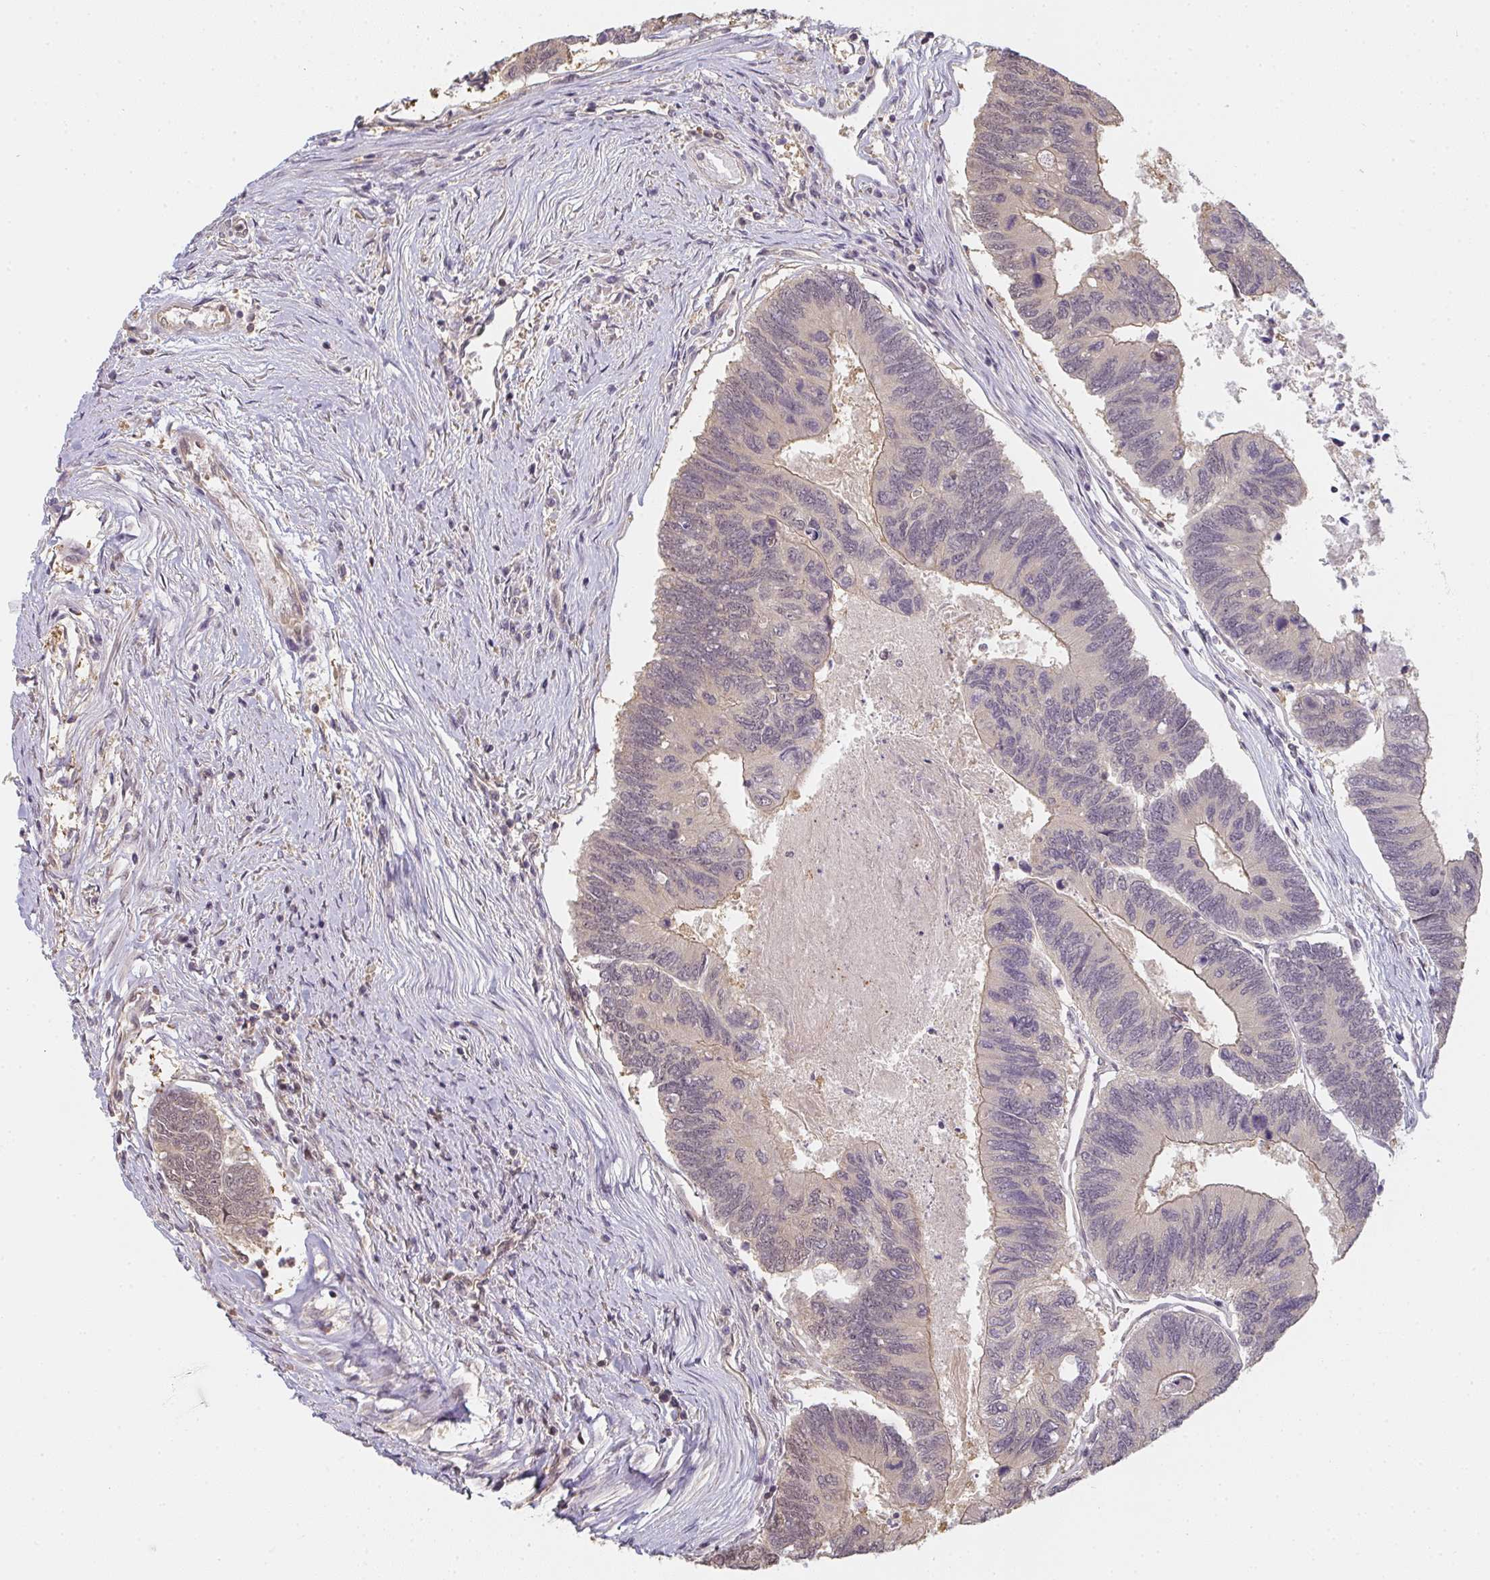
{"staining": {"intensity": "weak", "quantity": "<25%", "location": "nuclear"}, "tissue": "colorectal cancer", "cell_type": "Tumor cells", "image_type": "cancer", "snomed": [{"axis": "morphology", "description": "Adenocarcinoma, NOS"}, {"axis": "topography", "description": "Colon"}], "caption": "There is no significant expression in tumor cells of colorectal cancer (adenocarcinoma).", "gene": "GSDMB", "patient": {"sex": "female", "age": 67}}